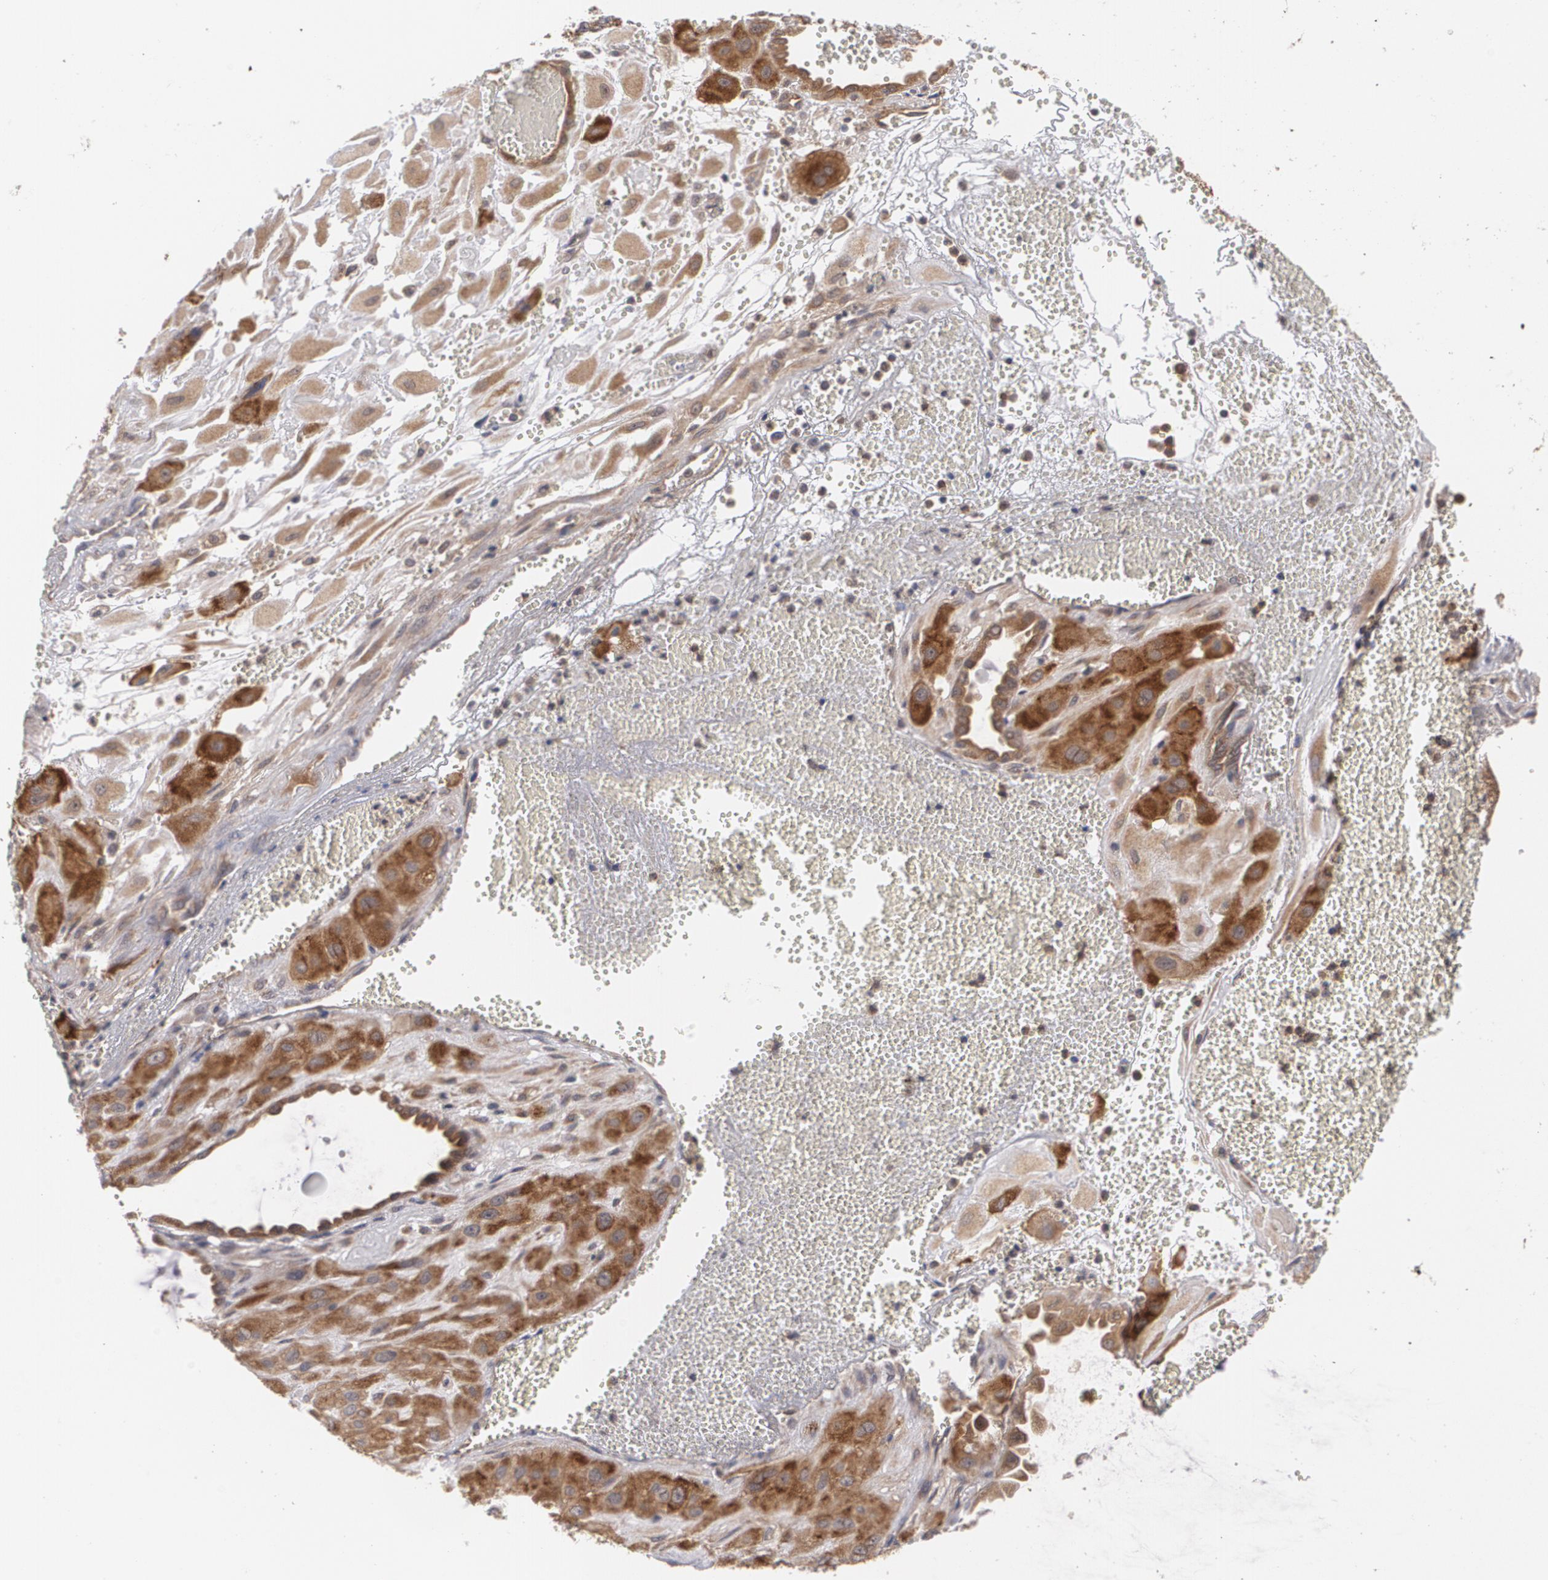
{"staining": {"intensity": "moderate", "quantity": ">75%", "location": "cytoplasmic/membranous"}, "tissue": "cervical cancer", "cell_type": "Tumor cells", "image_type": "cancer", "snomed": [{"axis": "morphology", "description": "Squamous cell carcinoma, NOS"}, {"axis": "topography", "description": "Cervix"}], "caption": "Immunohistochemistry (IHC) histopathology image of cervical cancer stained for a protein (brown), which shows medium levels of moderate cytoplasmic/membranous staining in about >75% of tumor cells.", "gene": "BMP6", "patient": {"sex": "female", "age": 34}}